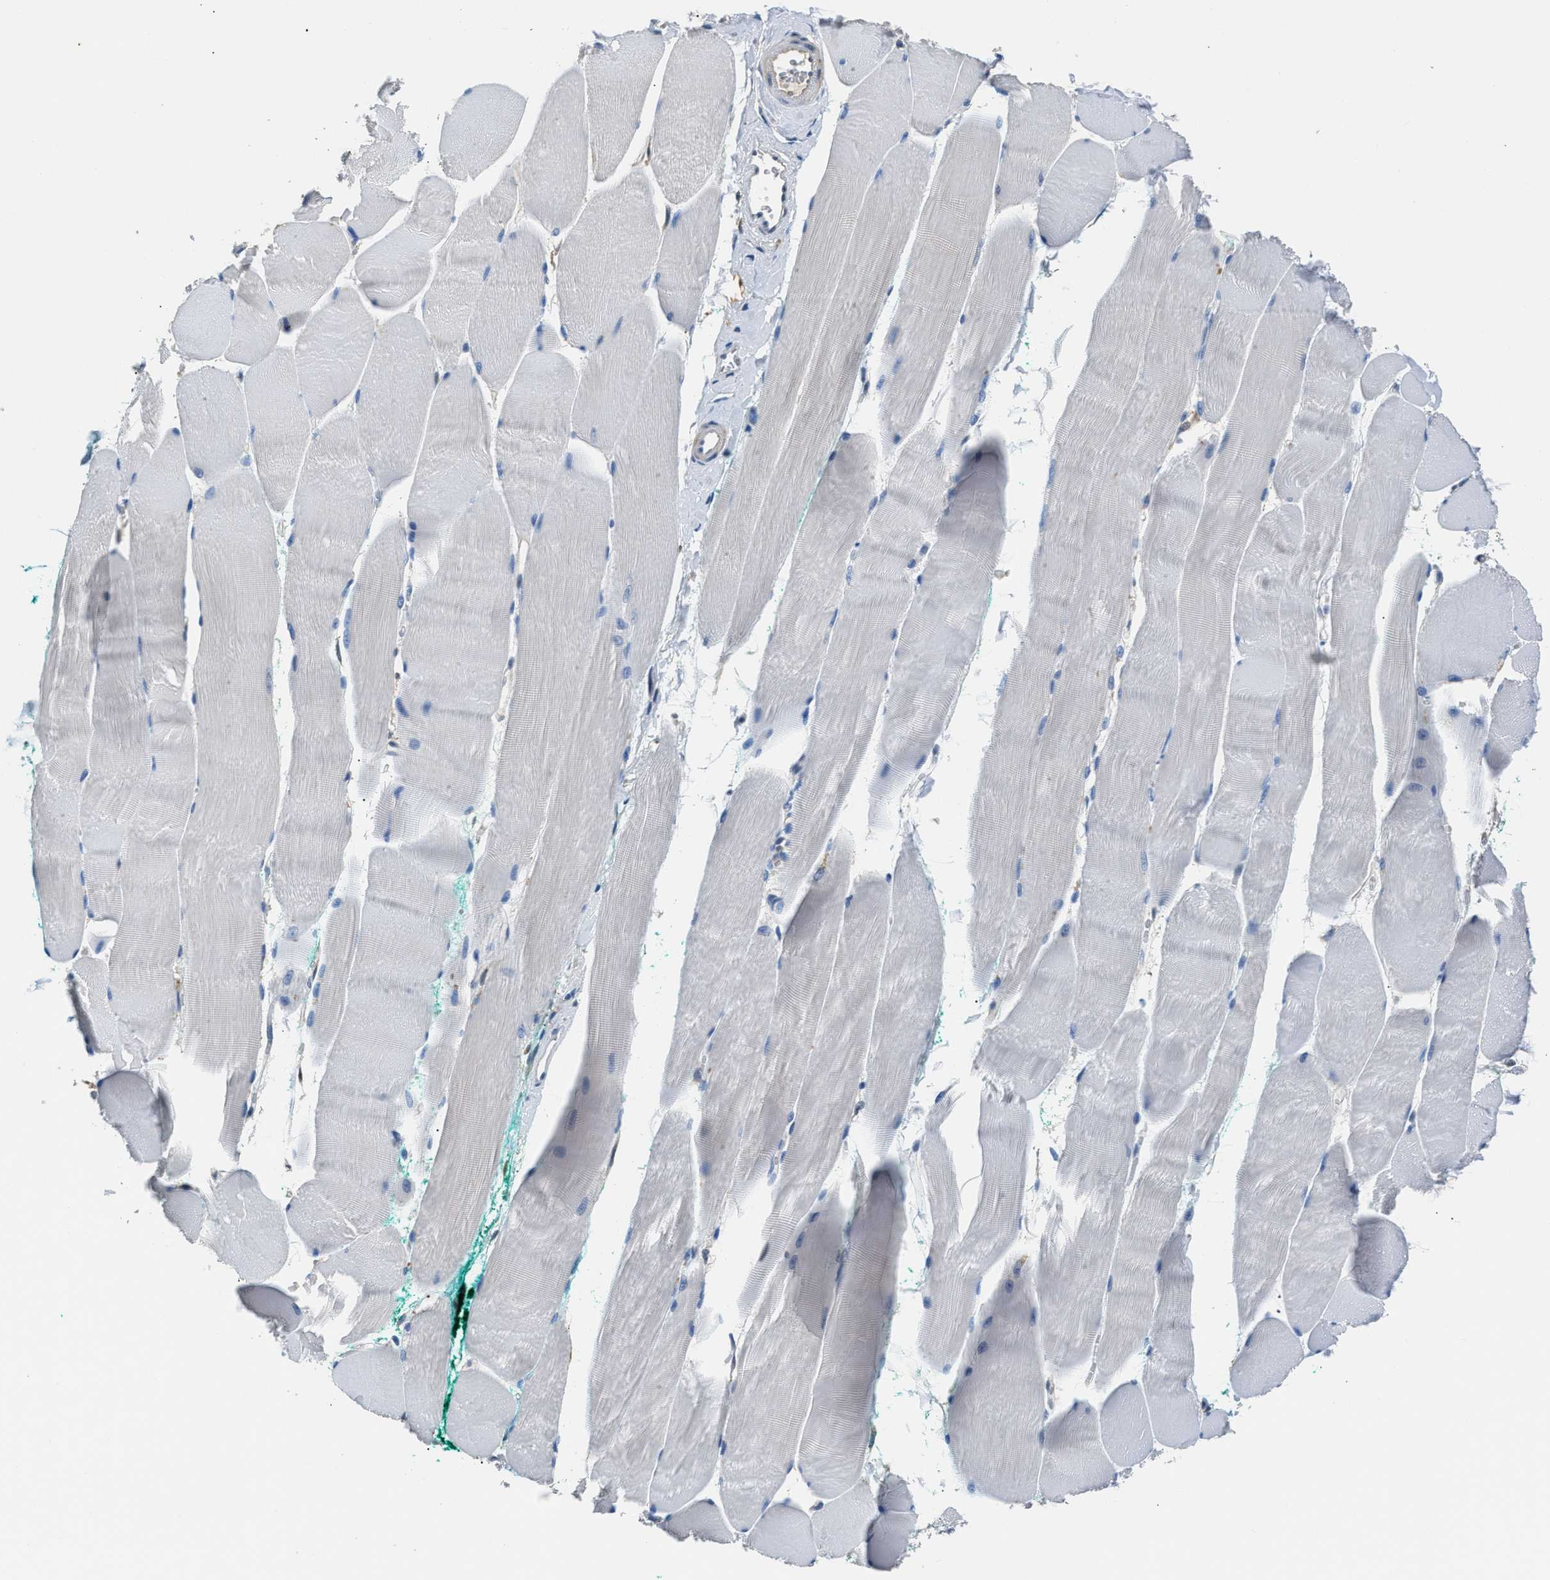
{"staining": {"intensity": "negative", "quantity": "none", "location": "none"}, "tissue": "skeletal muscle", "cell_type": "Myocytes", "image_type": "normal", "snomed": [{"axis": "morphology", "description": "Normal tissue, NOS"}, {"axis": "morphology", "description": "Squamous cell carcinoma, NOS"}, {"axis": "topography", "description": "Skeletal muscle"}], "caption": "Immunohistochemistry image of unremarkable skeletal muscle stained for a protein (brown), which shows no expression in myocytes.", "gene": "GSTP1", "patient": {"sex": "male", "age": 51}}